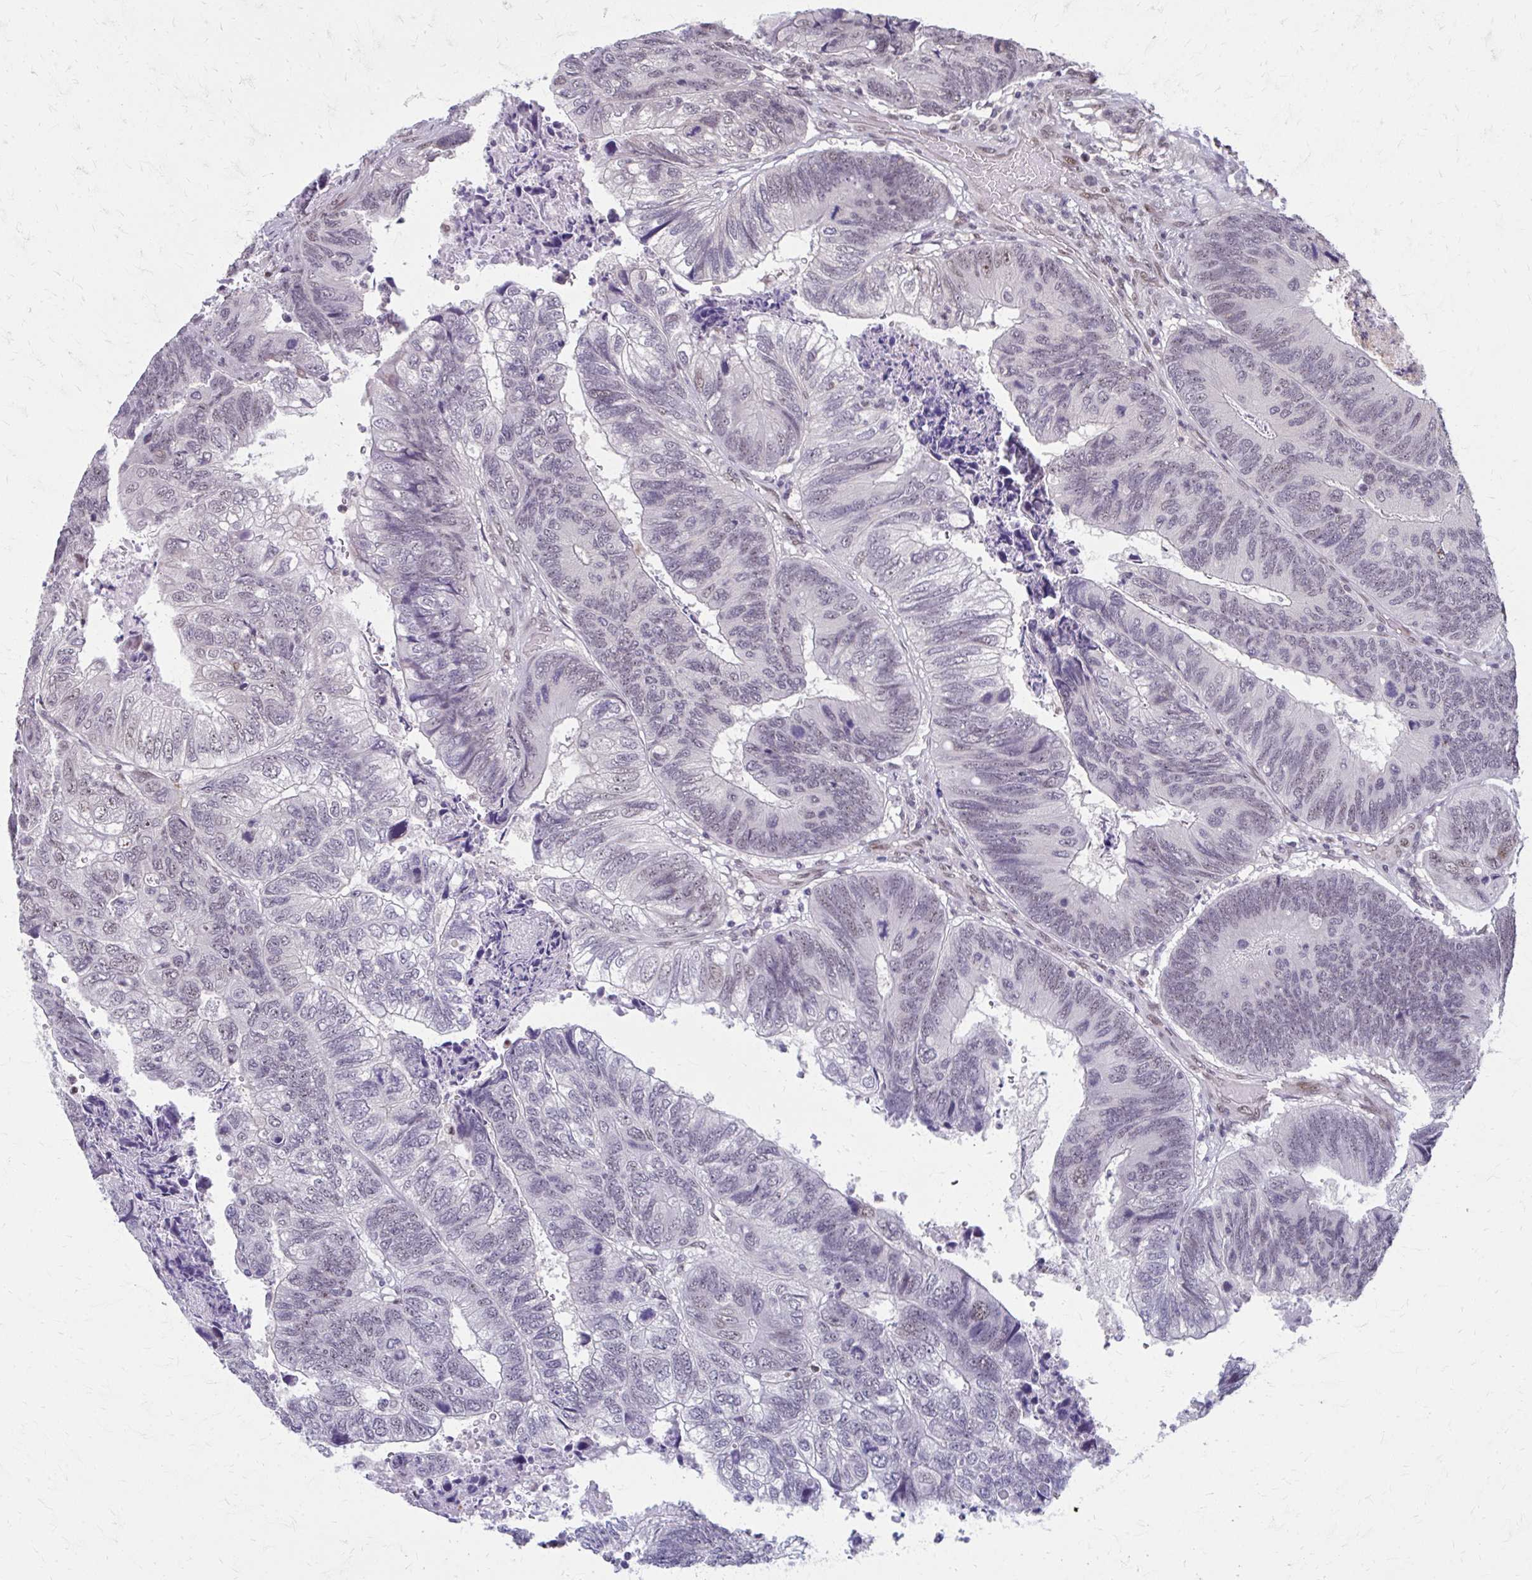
{"staining": {"intensity": "weak", "quantity": "<25%", "location": "nuclear"}, "tissue": "colorectal cancer", "cell_type": "Tumor cells", "image_type": "cancer", "snomed": [{"axis": "morphology", "description": "Adenocarcinoma, NOS"}, {"axis": "topography", "description": "Colon"}], "caption": "The photomicrograph exhibits no significant expression in tumor cells of colorectal adenocarcinoma.", "gene": "SETBP1", "patient": {"sex": "female", "age": 67}}